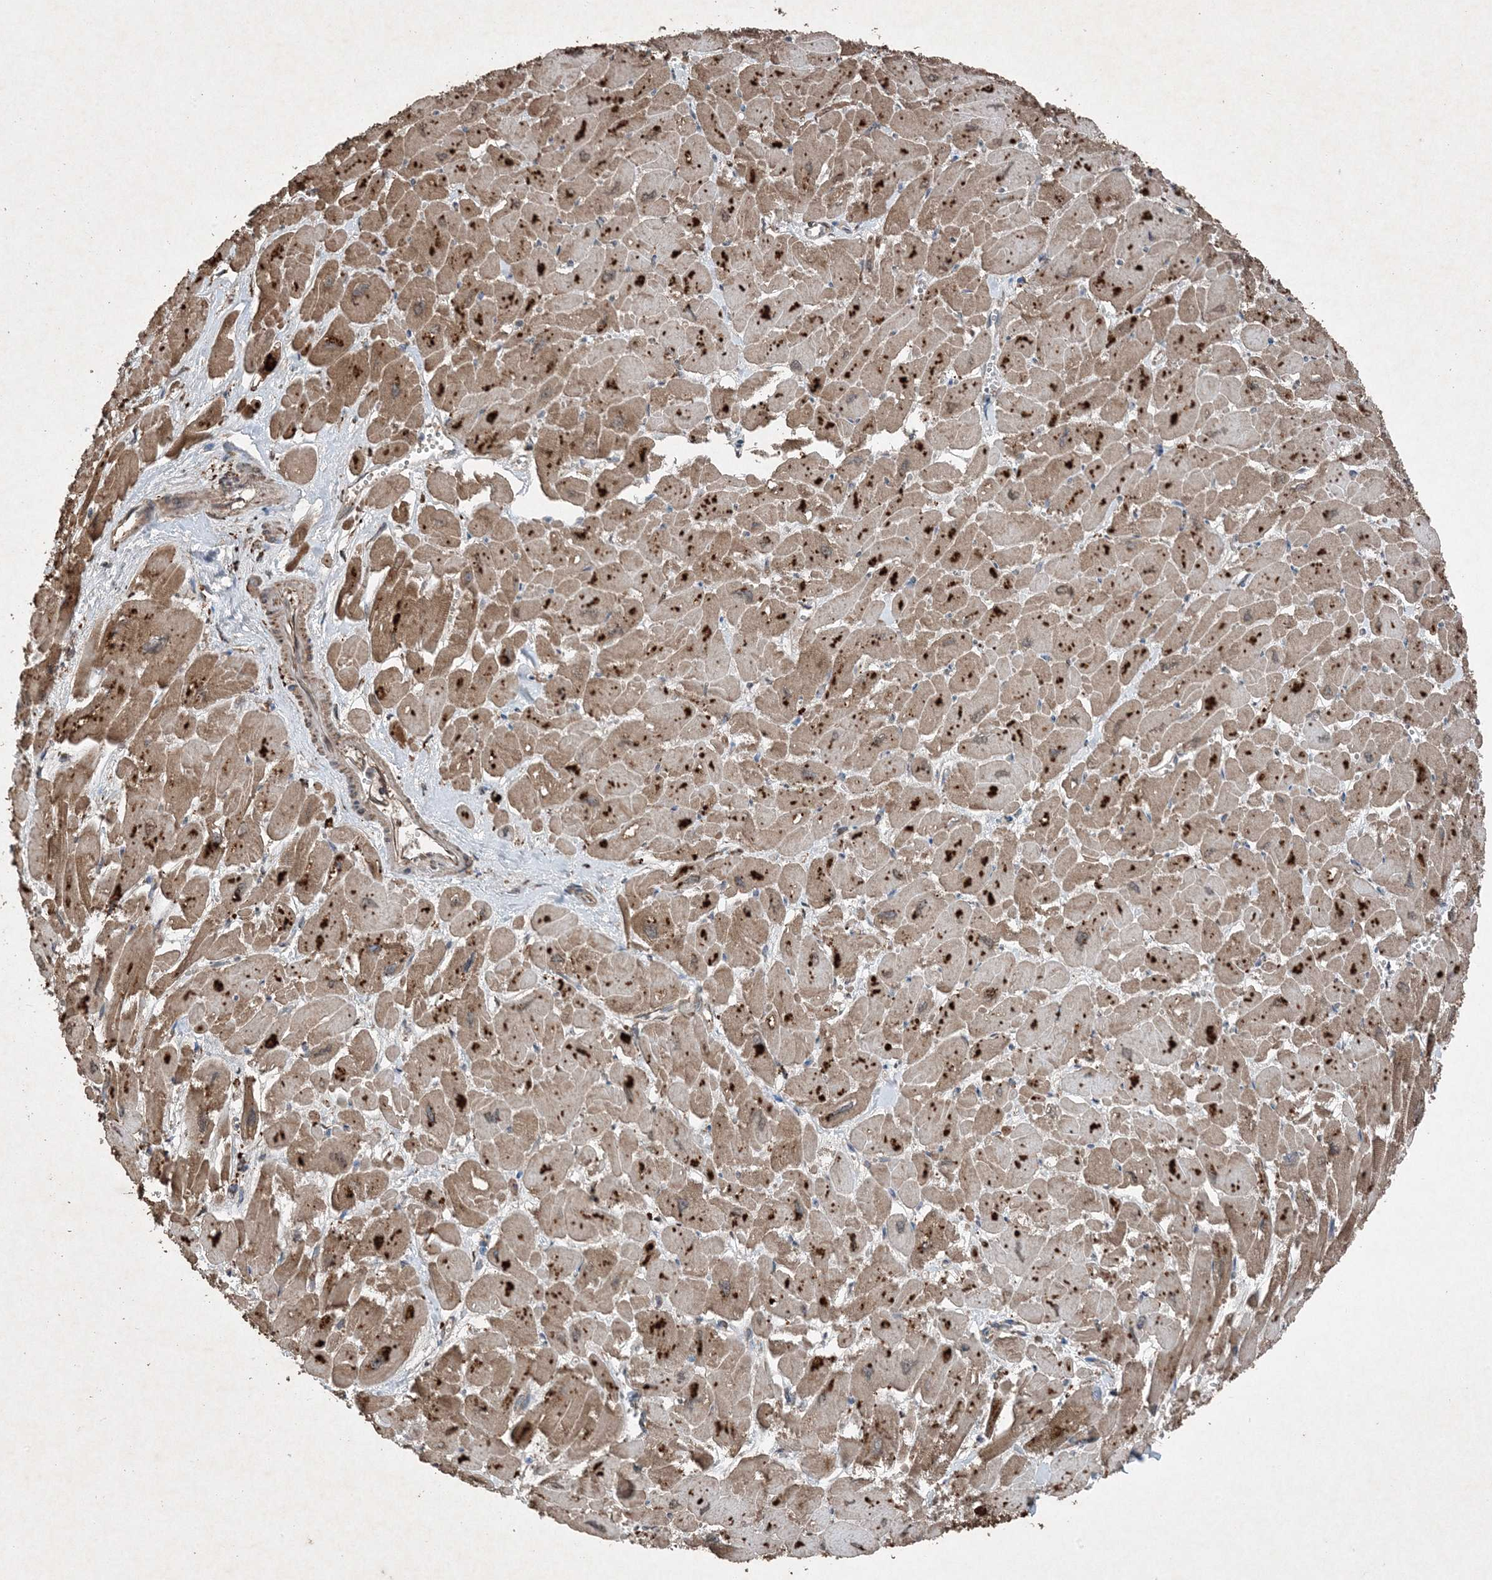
{"staining": {"intensity": "strong", "quantity": ">75%", "location": "cytoplasmic/membranous"}, "tissue": "heart muscle", "cell_type": "Cardiomyocytes", "image_type": "normal", "snomed": [{"axis": "morphology", "description": "Normal tissue, NOS"}, {"axis": "topography", "description": "Heart"}], "caption": "Immunohistochemical staining of unremarkable human heart muscle exhibits >75% levels of strong cytoplasmic/membranous protein positivity in about >75% of cardiomyocytes.", "gene": "PDIA6", "patient": {"sex": "male", "age": 54}}